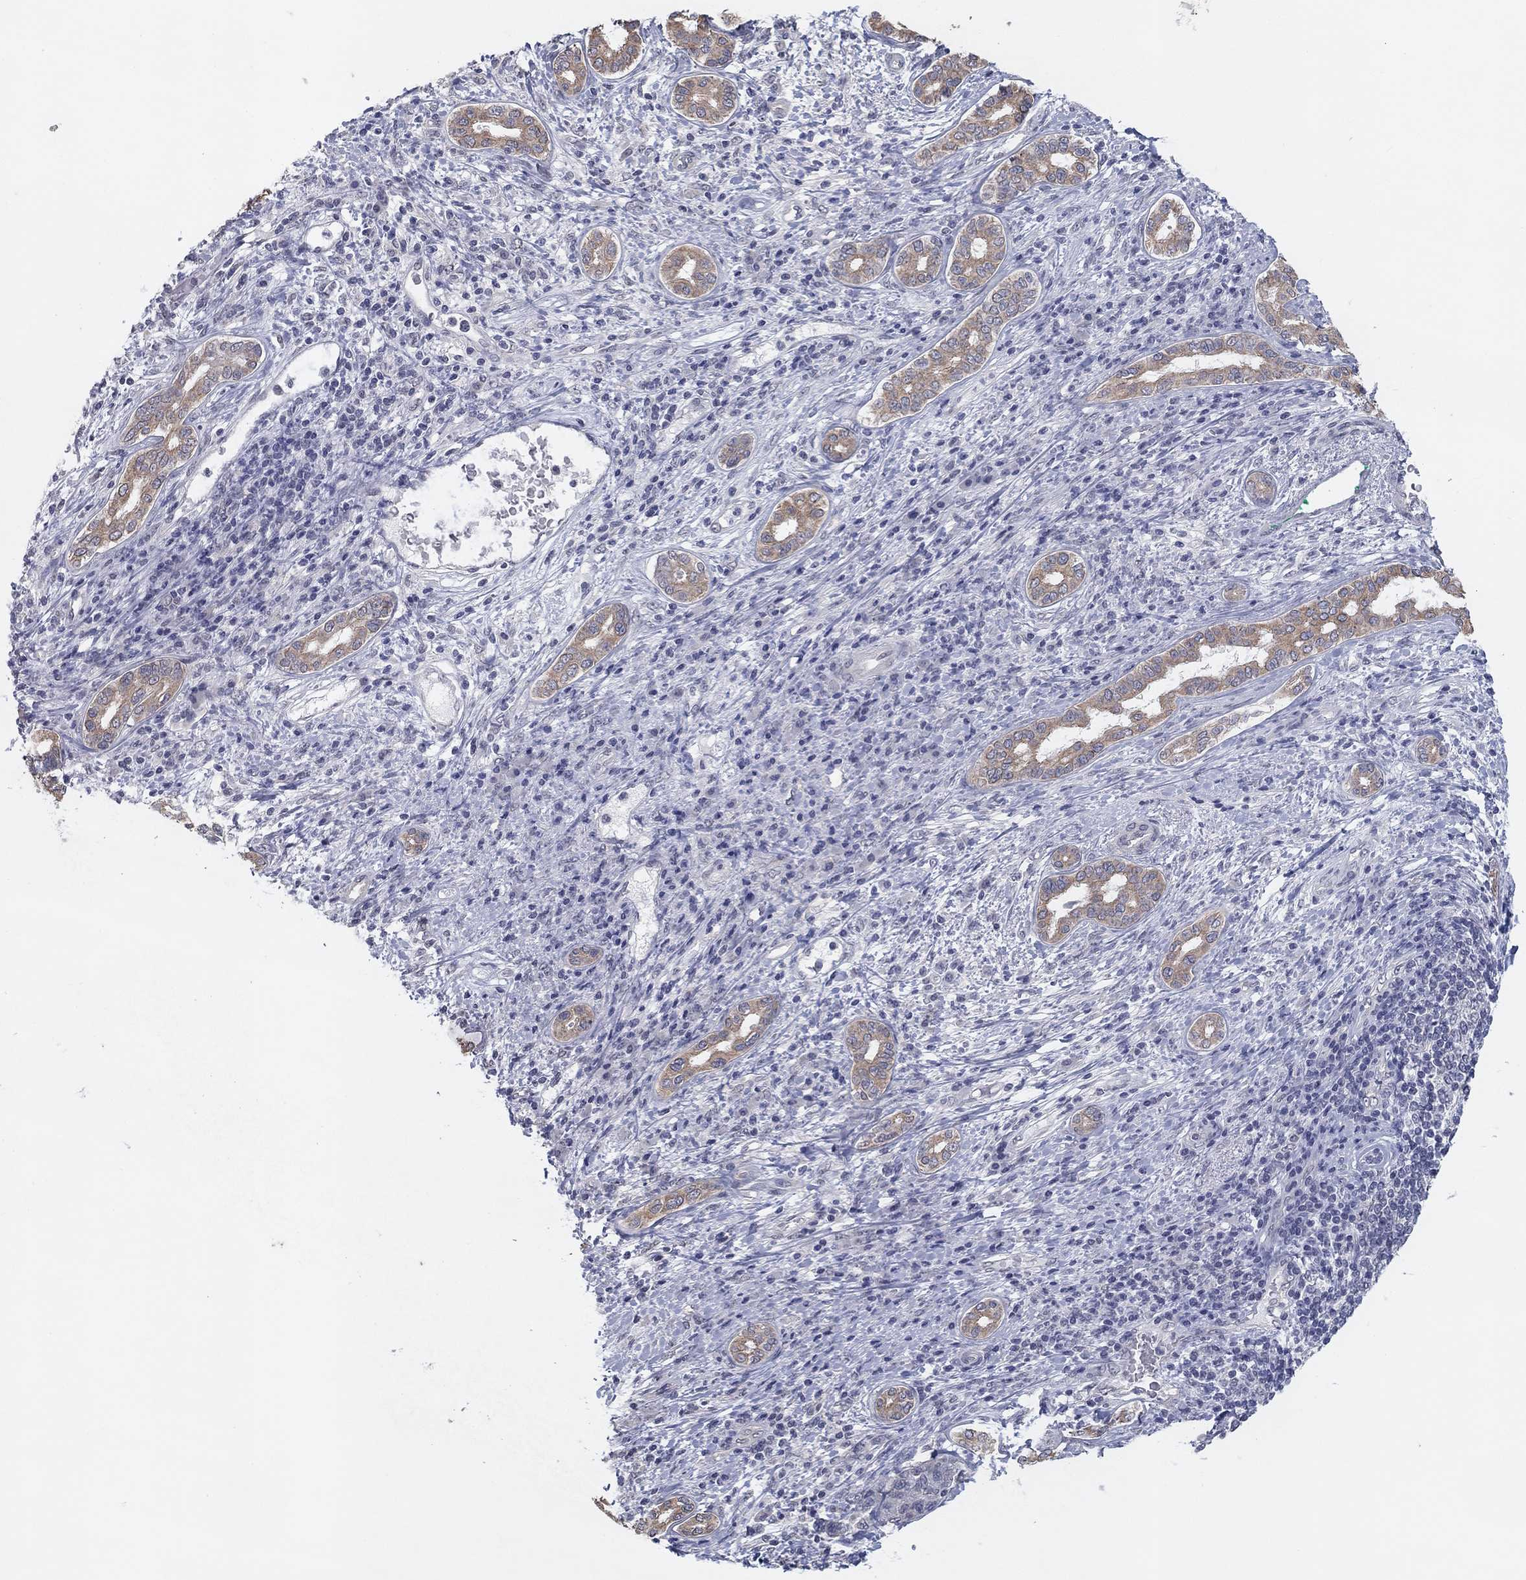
{"staining": {"intensity": "weak", "quantity": "25%-75%", "location": "cytoplasmic/membranous"}, "tissue": "liver cancer", "cell_type": "Tumor cells", "image_type": "cancer", "snomed": [{"axis": "morphology", "description": "Carcinoma, Hepatocellular, NOS"}, {"axis": "topography", "description": "Liver"}], "caption": "A brown stain labels weak cytoplasmic/membranous positivity of a protein in human hepatocellular carcinoma (liver) tumor cells. (DAB (3,3'-diaminobenzidine) IHC, brown staining for protein, blue staining for nuclei).", "gene": "SLC22A2", "patient": {"sex": "male", "age": 65}}